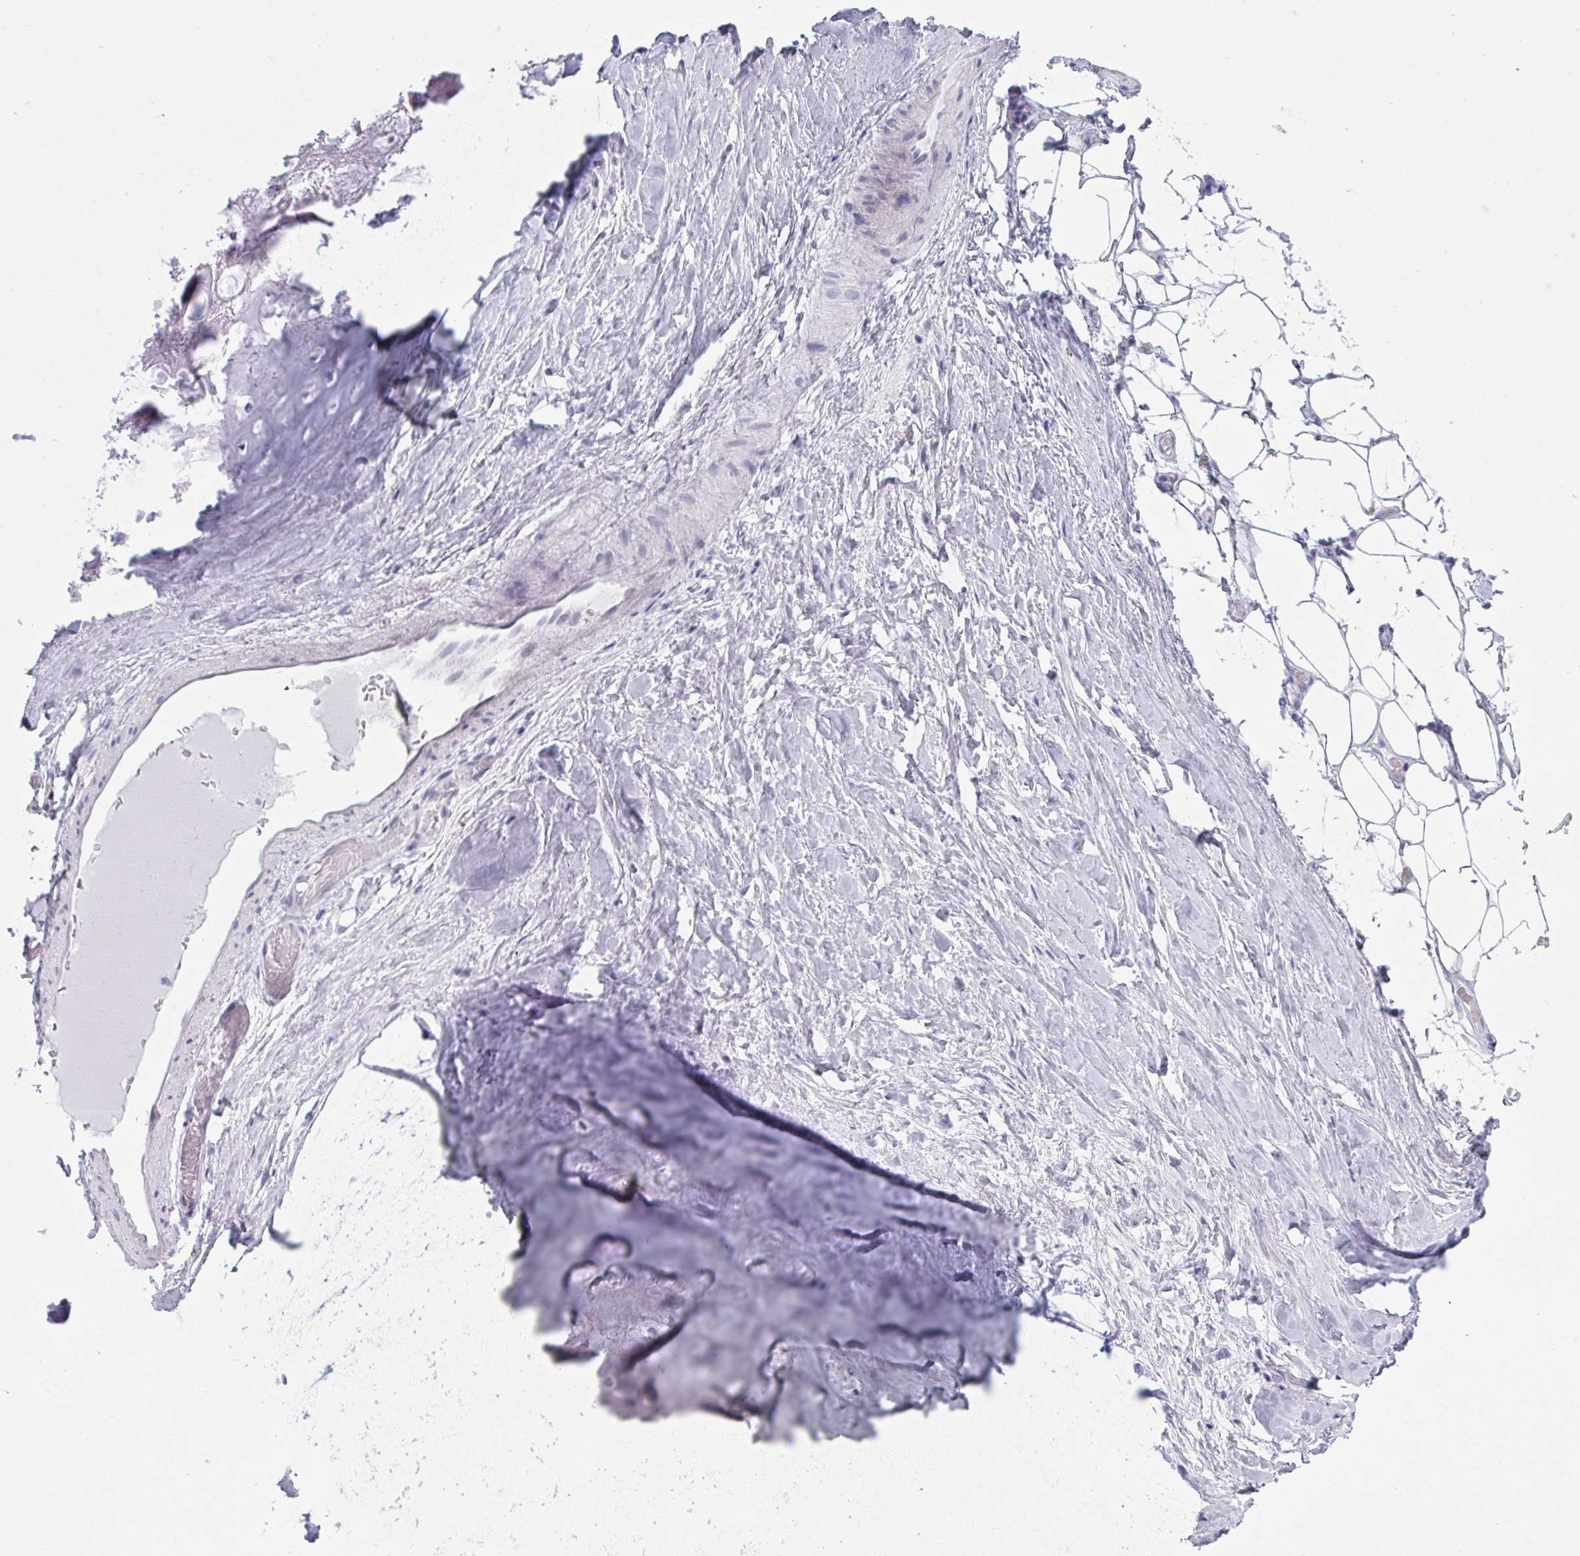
{"staining": {"intensity": "negative", "quantity": "none", "location": "none"}, "tissue": "adipose tissue", "cell_type": "Adipocytes", "image_type": "normal", "snomed": [{"axis": "morphology", "description": "Normal tissue, NOS"}, {"axis": "topography", "description": "Lymph node"}, {"axis": "topography", "description": "Cartilage tissue"}, {"axis": "topography", "description": "Nasopharynx"}], "caption": "Adipocytes are negative for protein expression in normal human adipose tissue. (Stains: DAB (3,3'-diaminobenzidine) IHC with hematoxylin counter stain, Microscopy: brightfield microscopy at high magnification).", "gene": "MSMB", "patient": {"sex": "male", "age": 63}}